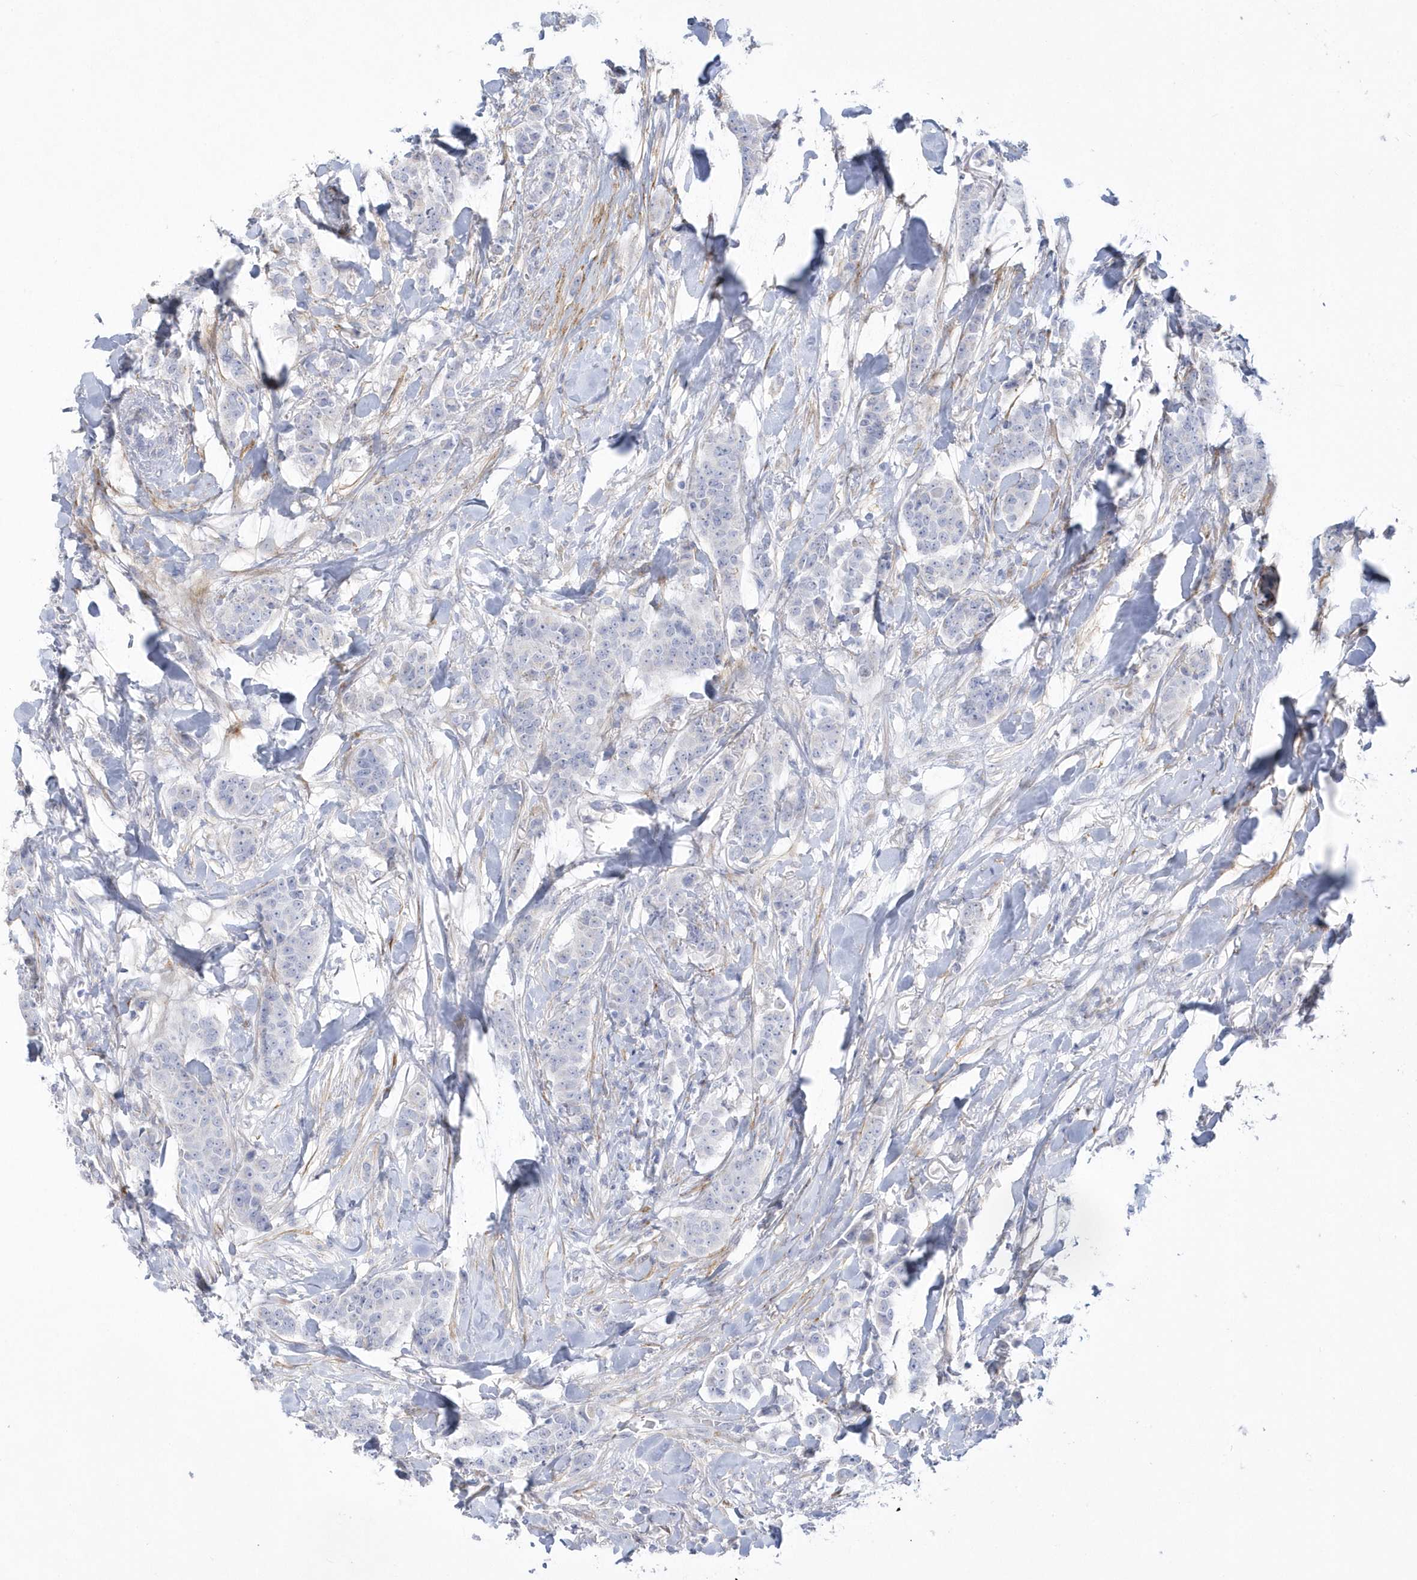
{"staining": {"intensity": "negative", "quantity": "none", "location": "none"}, "tissue": "breast cancer", "cell_type": "Tumor cells", "image_type": "cancer", "snomed": [{"axis": "morphology", "description": "Duct carcinoma"}, {"axis": "topography", "description": "Breast"}], "caption": "IHC image of neoplastic tissue: human breast invasive ductal carcinoma stained with DAB (3,3'-diaminobenzidine) demonstrates no significant protein positivity in tumor cells.", "gene": "WDR27", "patient": {"sex": "female", "age": 40}}